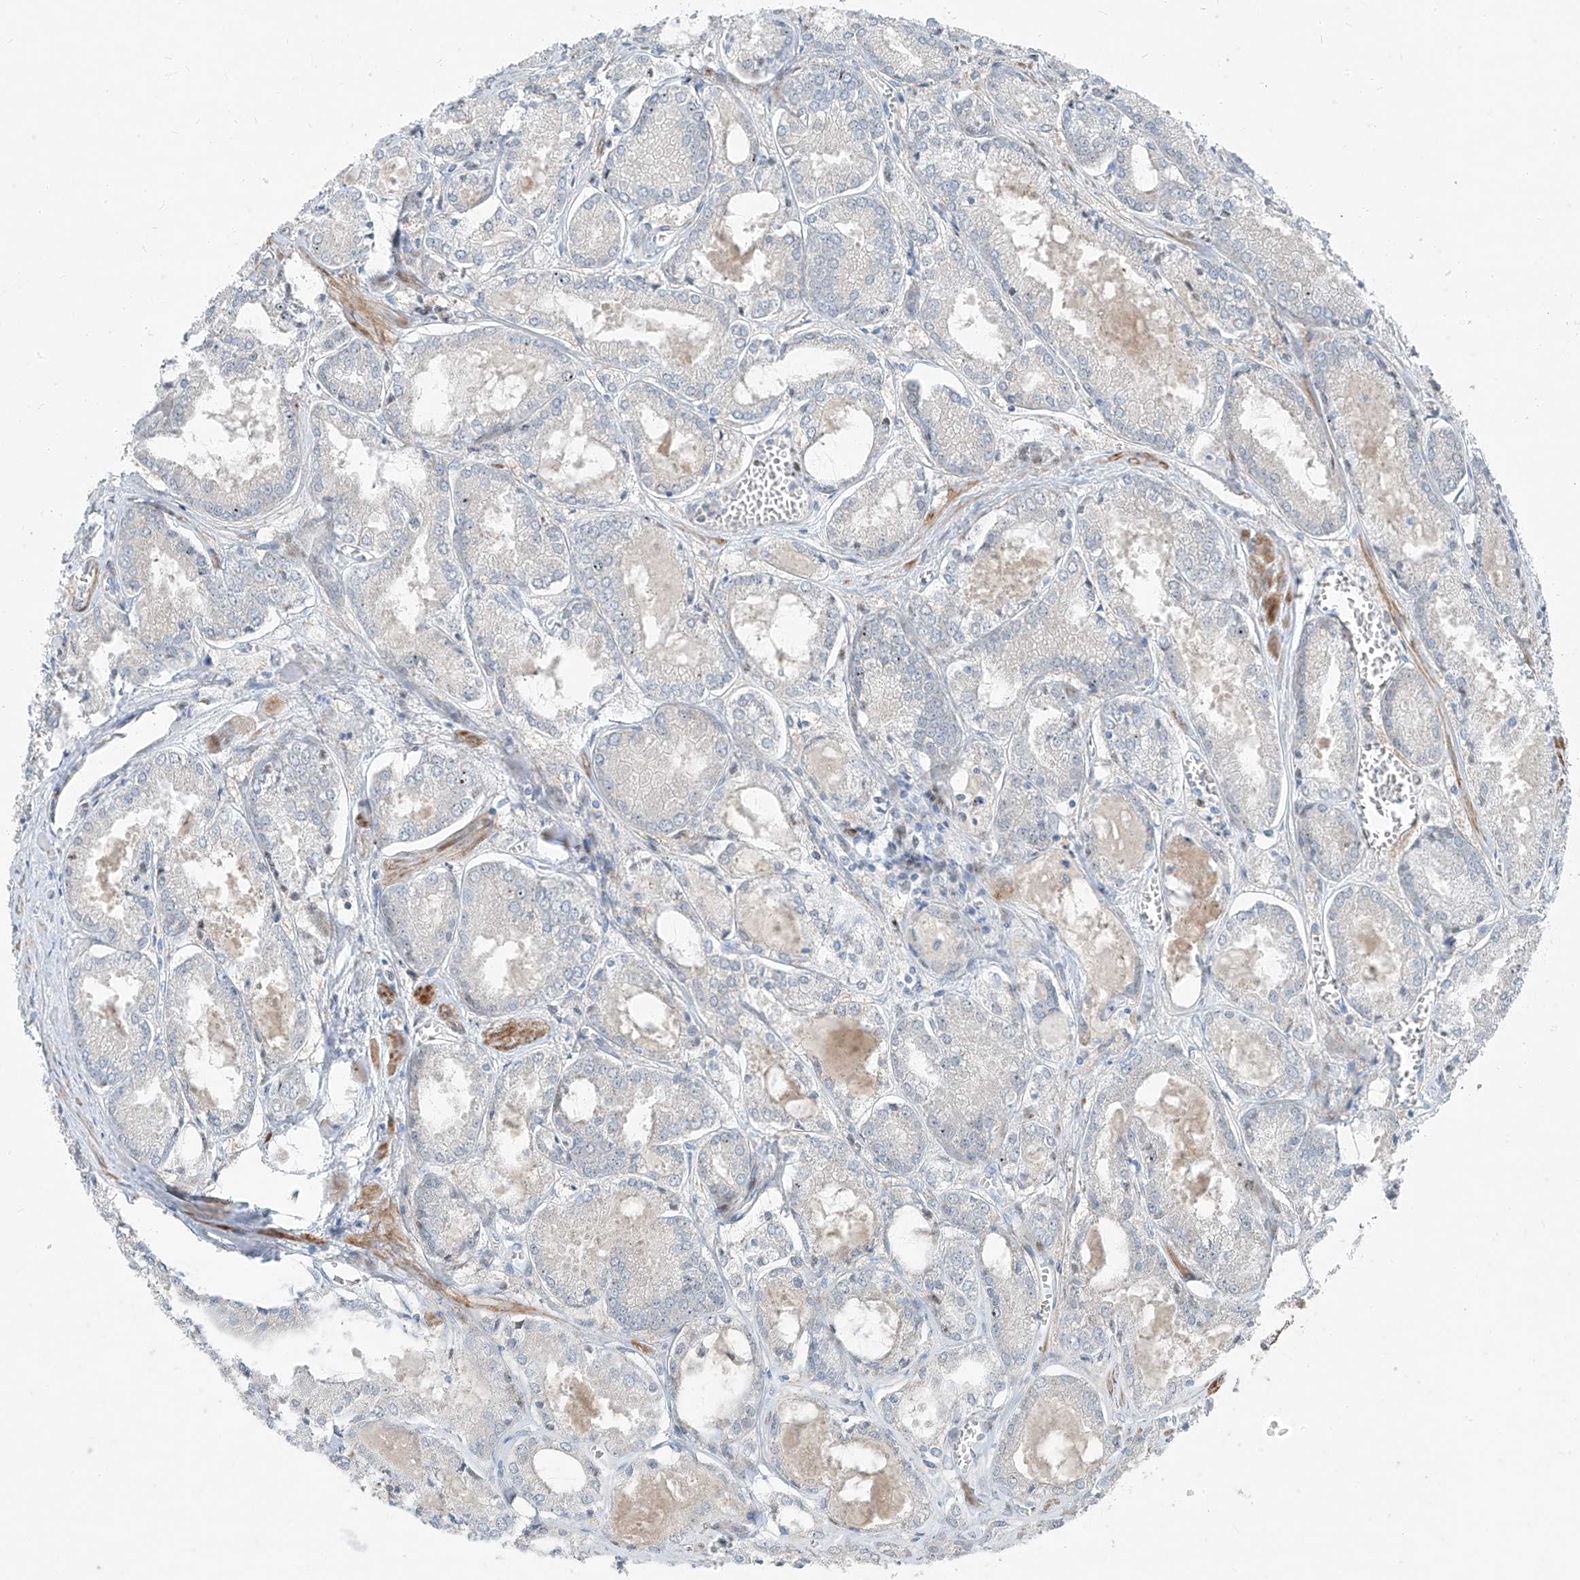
{"staining": {"intensity": "moderate", "quantity": "<25%", "location": "nuclear"}, "tissue": "prostate cancer", "cell_type": "Tumor cells", "image_type": "cancer", "snomed": [{"axis": "morphology", "description": "Adenocarcinoma, Low grade"}, {"axis": "topography", "description": "Prostate"}], "caption": "High-power microscopy captured an immunohistochemistry (IHC) micrograph of prostate cancer (low-grade adenocarcinoma), revealing moderate nuclear expression in about <25% of tumor cells.", "gene": "PPCS", "patient": {"sex": "male", "age": 67}}